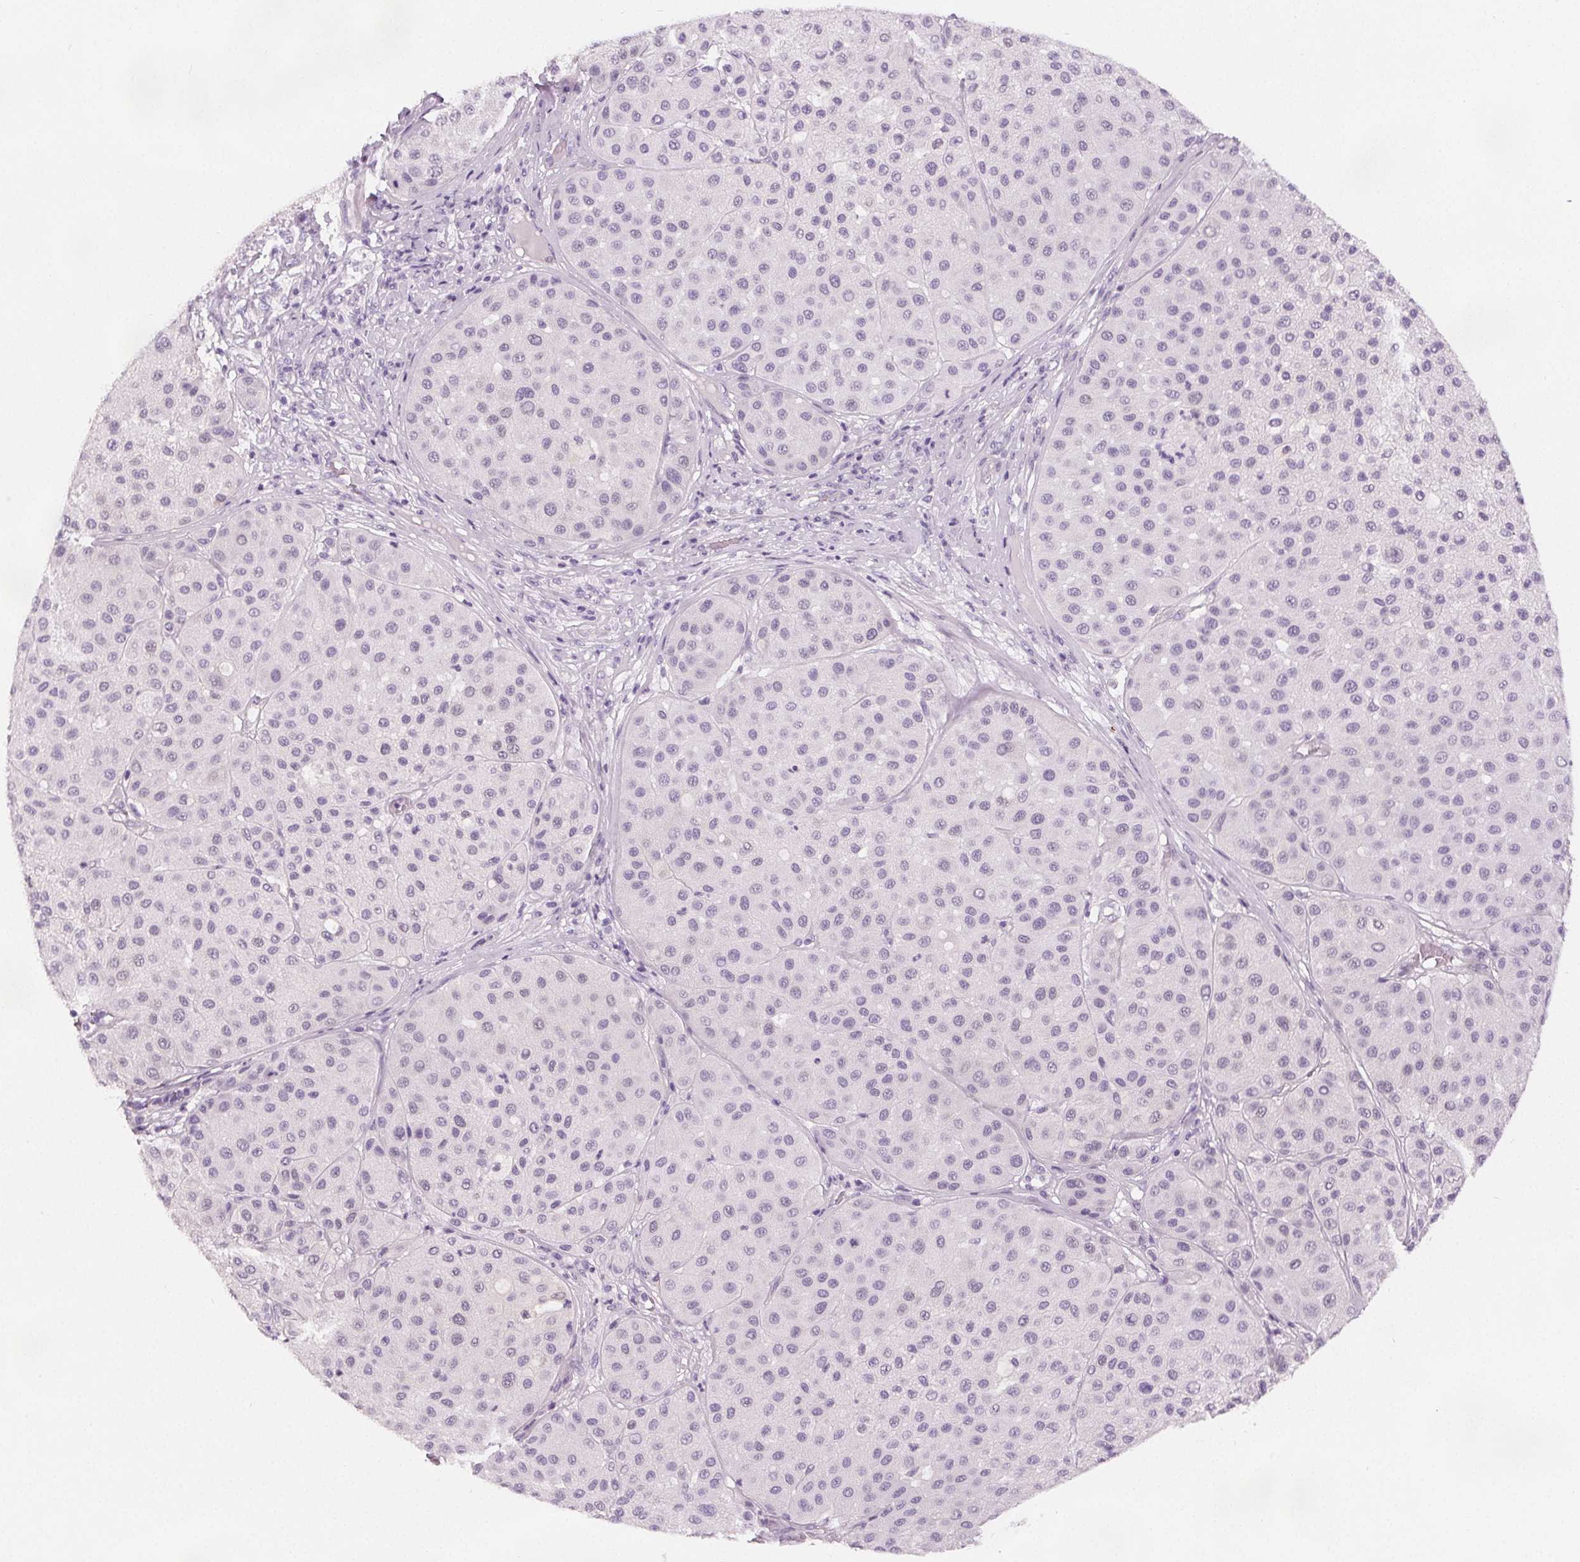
{"staining": {"intensity": "negative", "quantity": "none", "location": "none"}, "tissue": "melanoma", "cell_type": "Tumor cells", "image_type": "cancer", "snomed": [{"axis": "morphology", "description": "Malignant melanoma, Metastatic site"}, {"axis": "topography", "description": "Smooth muscle"}], "caption": "A high-resolution micrograph shows immunohistochemistry staining of melanoma, which exhibits no significant staining in tumor cells.", "gene": "SLC5A12", "patient": {"sex": "male", "age": 41}}